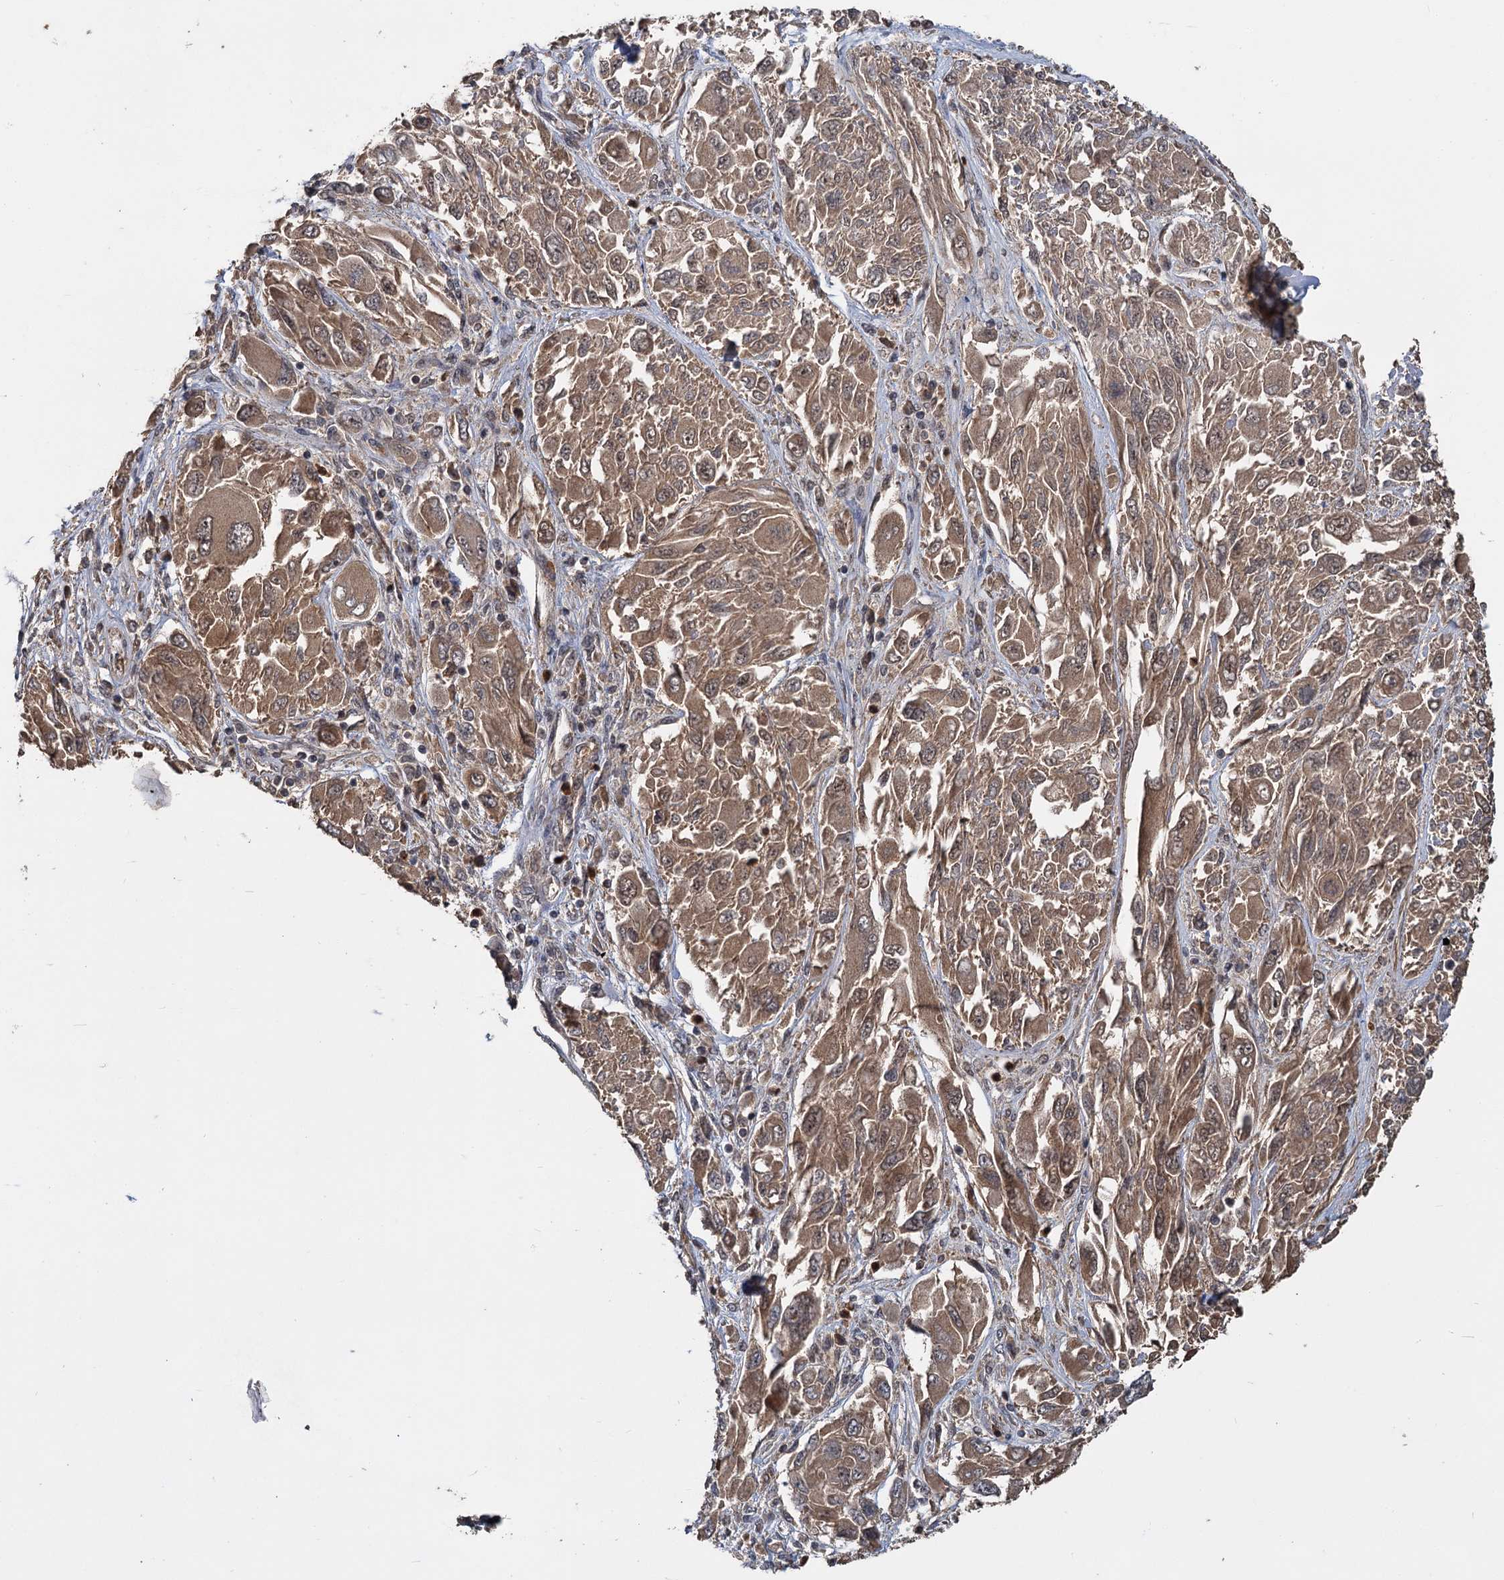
{"staining": {"intensity": "moderate", "quantity": ">75%", "location": "cytoplasmic/membranous"}, "tissue": "melanoma", "cell_type": "Tumor cells", "image_type": "cancer", "snomed": [{"axis": "morphology", "description": "Malignant melanoma, NOS"}, {"axis": "topography", "description": "Skin"}], "caption": "An immunohistochemistry histopathology image of tumor tissue is shown. Protein staining in brown labels moderate cytoplasmic/membranous positivity in malignant melanoma within tumor cells. (DAB IHC with brightfield microscopy, high magnification).", "gene": "KANSL2", "patient": {"sex": "female", "age": 91}}